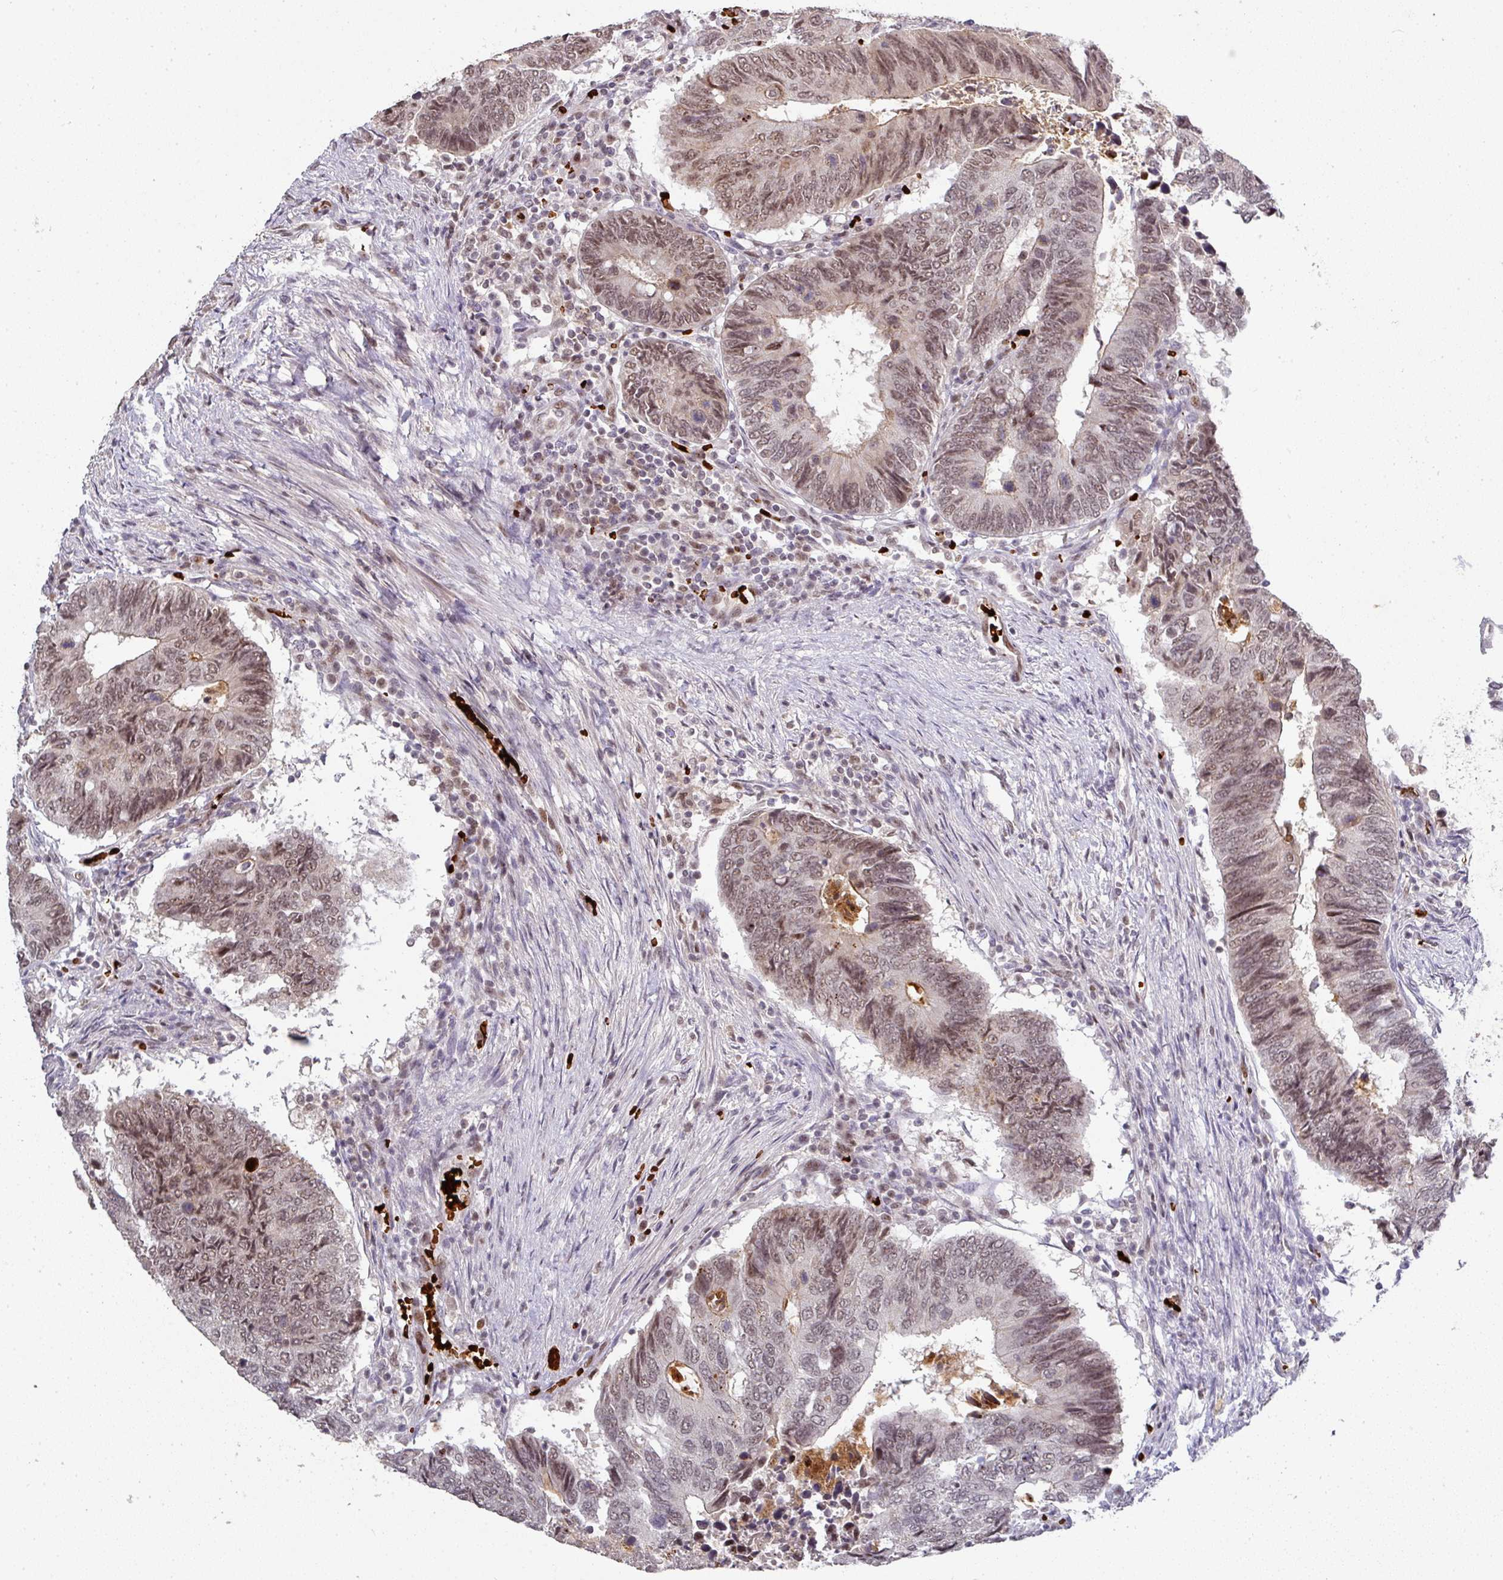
{"staining": {"intensity": "moderate", "quantity": "25%-75%", "location": "nuclear"}, "tissue": "colorectal cancer", "cell_type": "Tumor cells", "image_type": "cancer", "snomed": [{"axis": "morphology", "description": "Adenocarcinoma, NOS"}, {"axis": "topography", "description": "Colon"}], "caption": "IHC (DAB (3,3'-diaminobenzidine)) staining of human colorectal adenocarcinoma demonstrates moderate nuclear protein staining in approximately 25%-75% of tumor cells.", "gene": "NEIL1", "patient": {"sex": "male", "age": 87}}